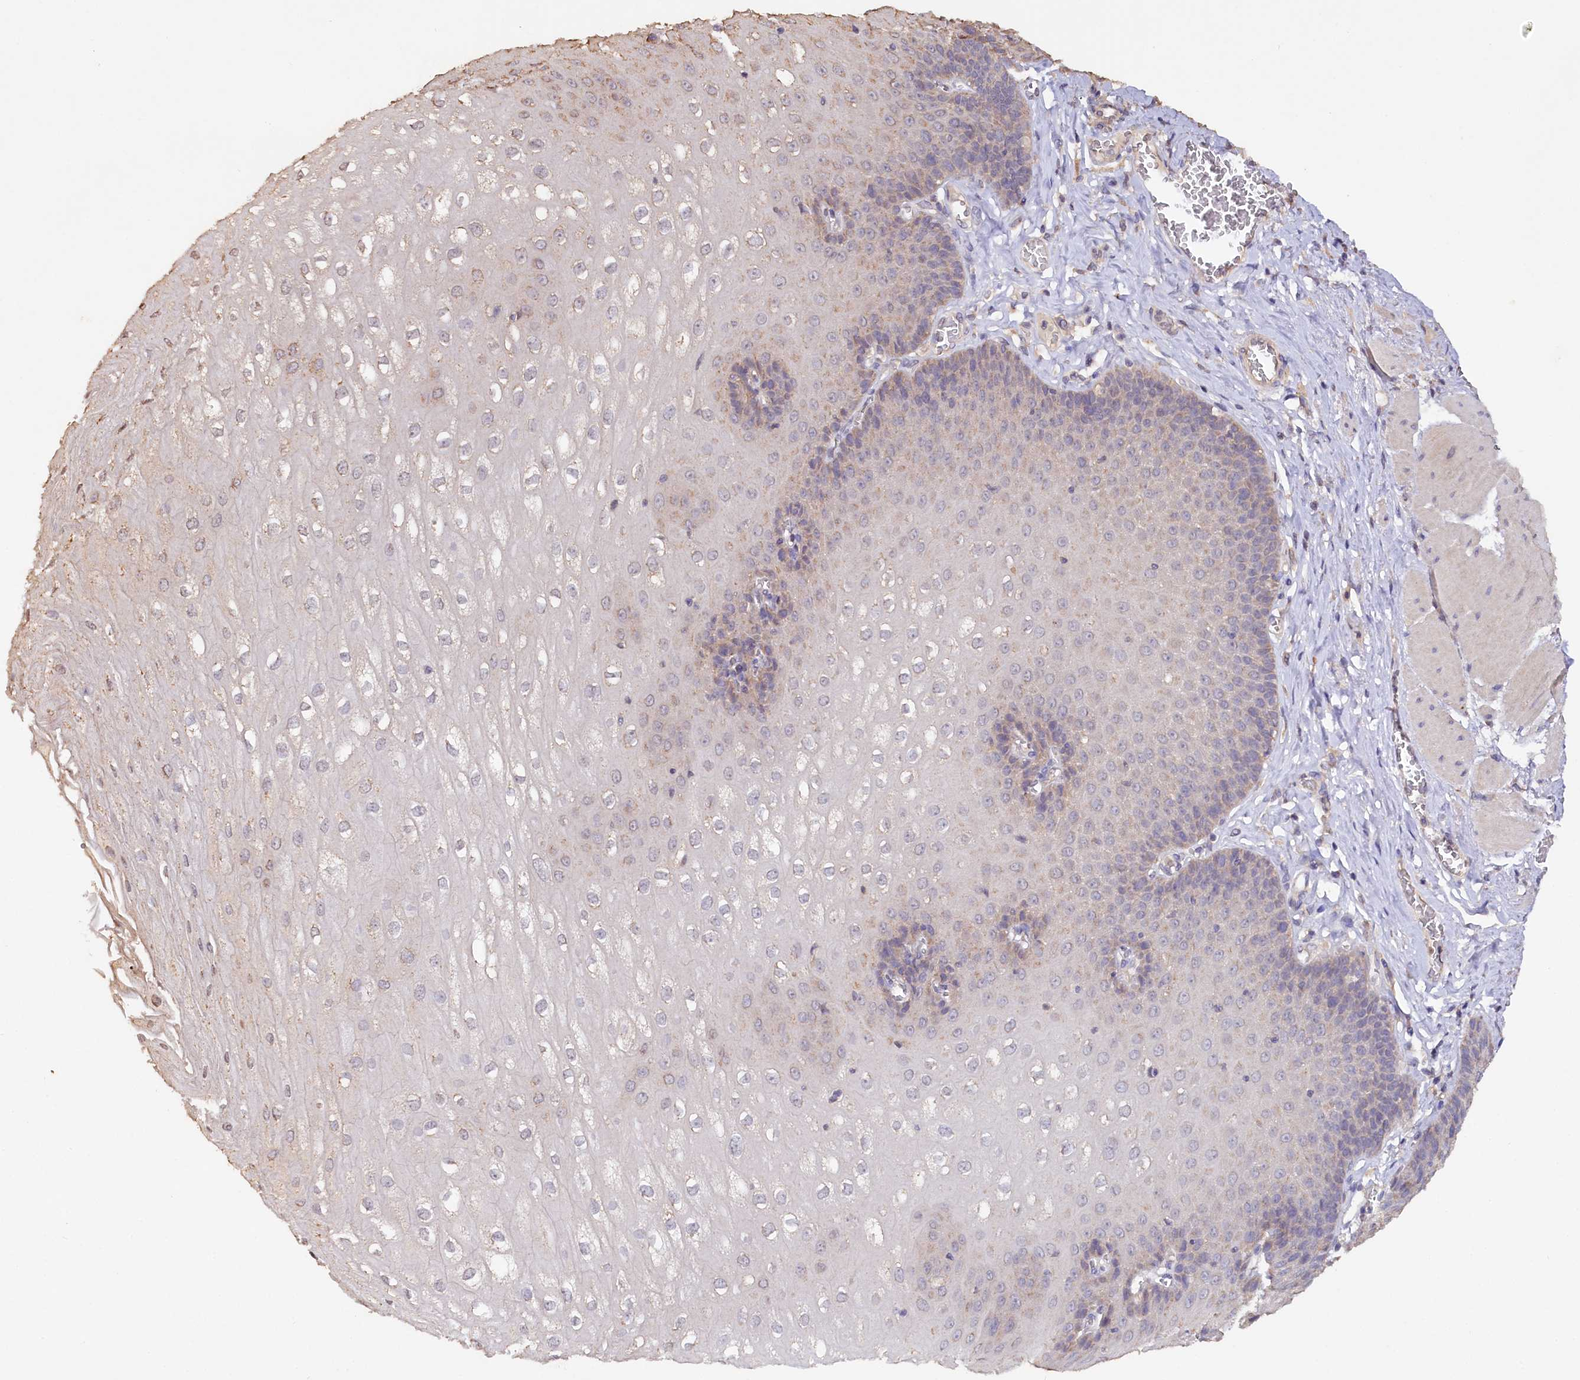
{"staining": {"intensity": "weak", "quantity": "25%-75%", "location": "cytoplasmic/membranous"}, "tissue": "esophagus", "cell_type": "Squamous epithelial cells", "image_type": "normal", "snomed": [{"axis": "morphology", "description": "Normal tissue, NOS"}, {"axis": "topography", "description": "Esophagus"}], "caption": "Approximately 25%-75% of squamous epithelial cells in unremarkable human esophagus demonstrate weak cytoplasmic/membranous protein staining as visualized by brown immunohistochemical staining.", "gene": "ETFBKMT", "patient": {"sex": "male", "age": 60}}